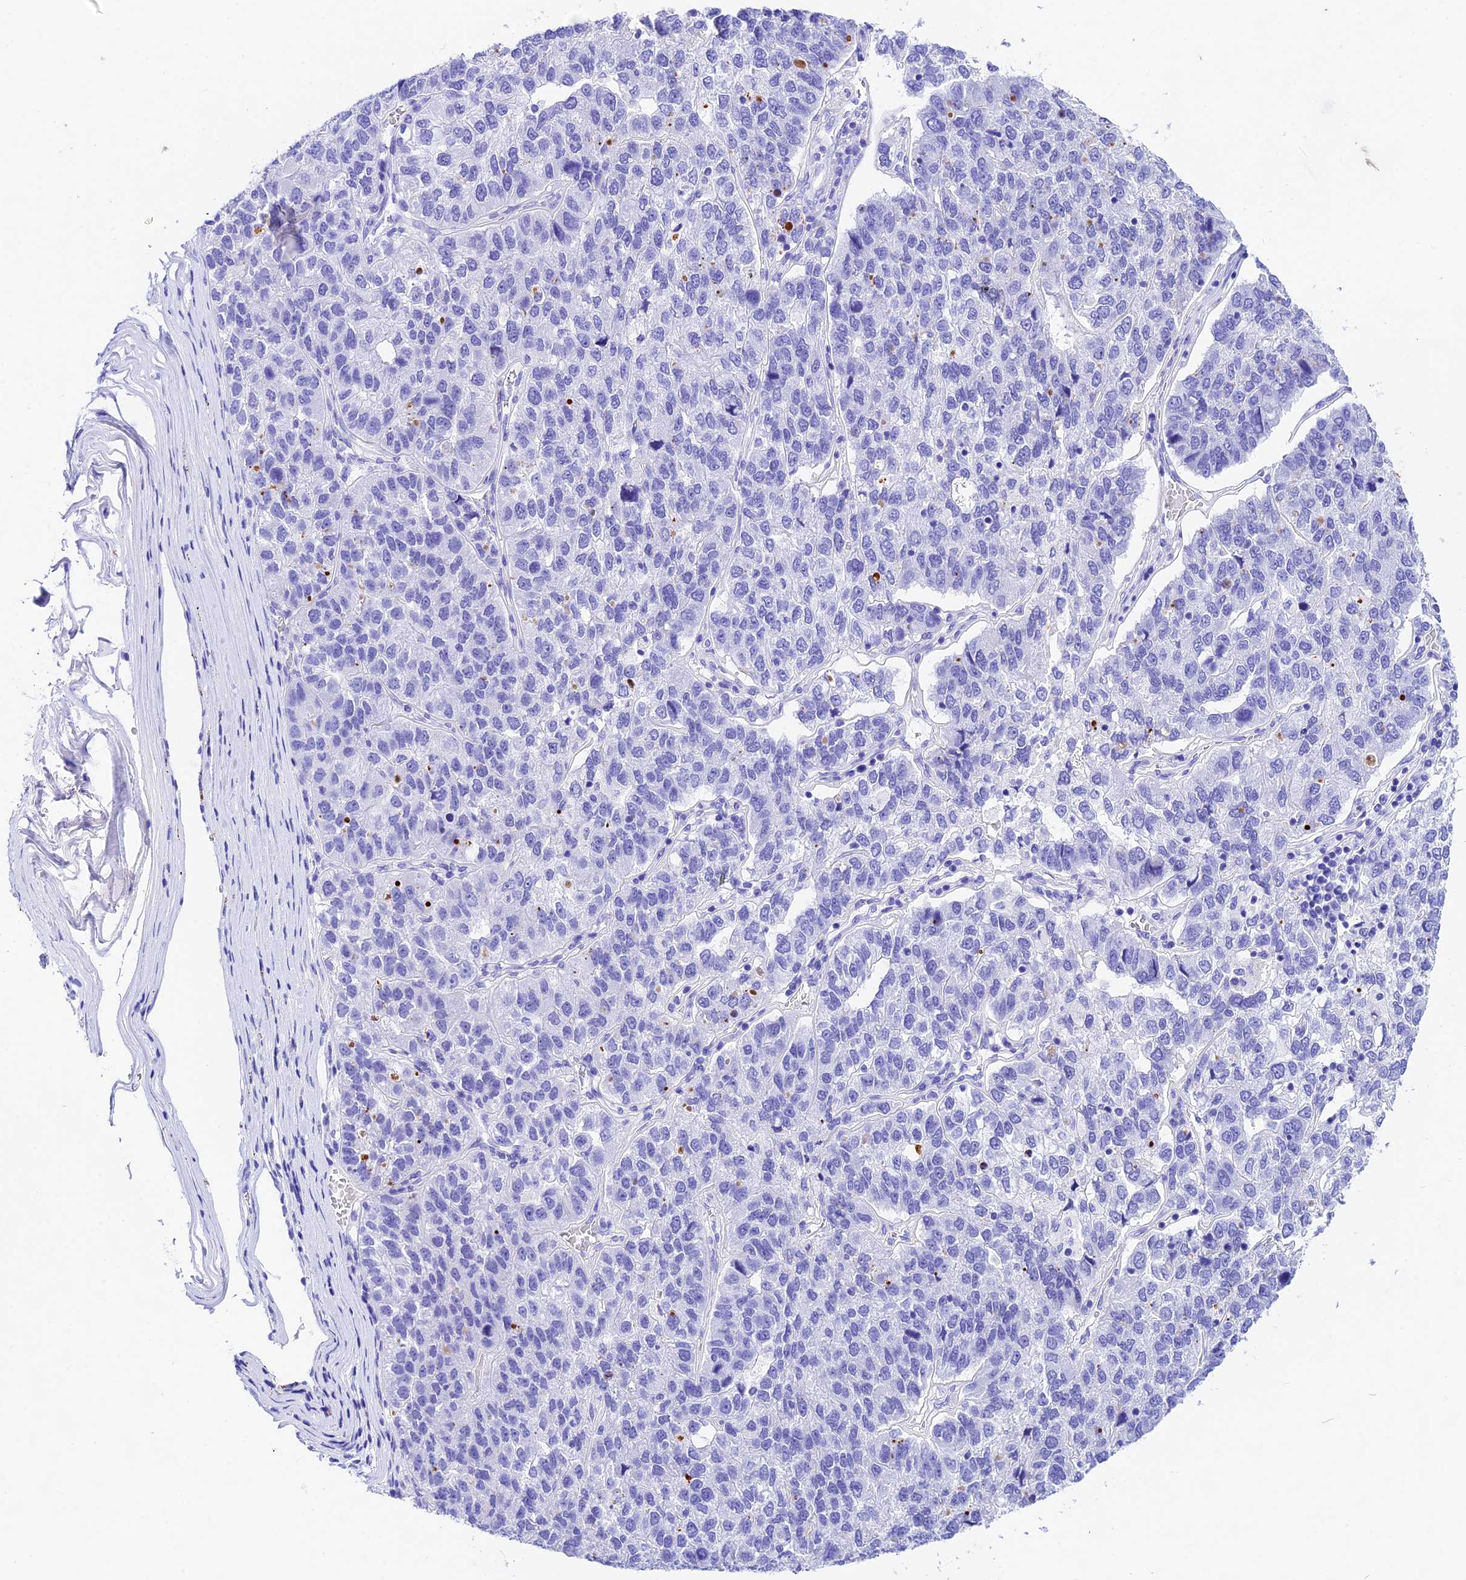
{"staining": {"intensity": "negative", "quantity": "none", "location": "none"}, "tissue": "pancreatic cancer", "cell_type": "Tumor cells", "image_type": "cancer", "snomed": [{"axis": "morphology", "description": "Adenocarcinoma, NOS"}, {"axis": "topography", "description": "Pancreas"}], "caption": "High power microscopy micrograph of an immunohistochemistry histopathology image of pancreatic adenocarcinoma, revealing no significant positivity in tumor cells.", "gene": "PSG11", "patient": {"sex": "female", "age": 61}}